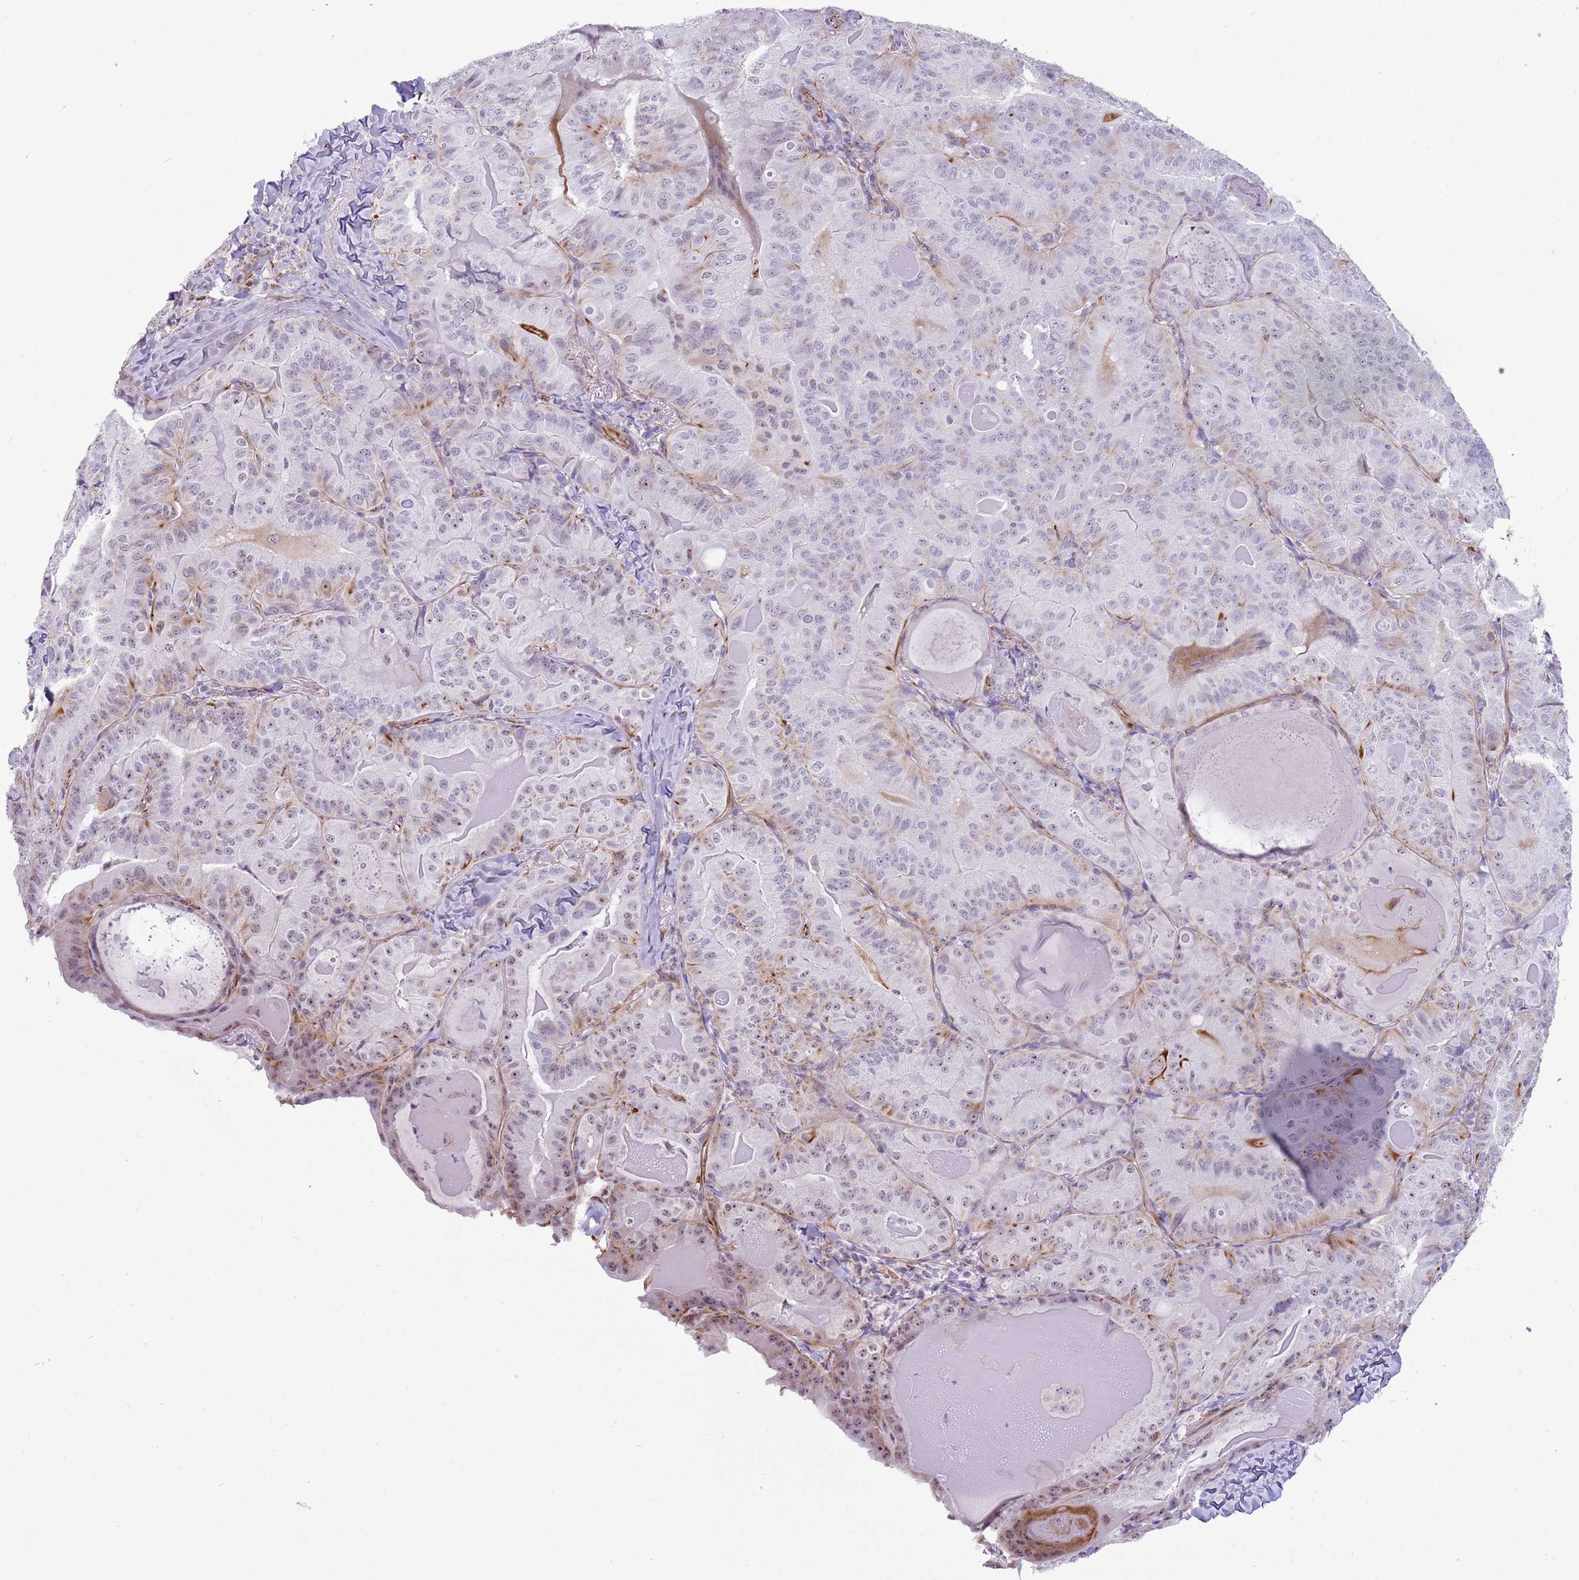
{"staining": {"intensity": "weak", "quantity": "<25%", "location": "nuclear"}, "tissue": "thyroid cancer", "cell_type": "Tumor cells", "image_type": "cancer", "snomed": [{"axis": "morphology", "description": "Papillary adenocarcinoma, NOS"}, {"axis": "topography", "description": "Thyroid gland"}], "caption": "Immunohistochemistry (IHC) micrograph of neoplastic tissue: human papillary adenocarcinoma (thyroid) stained with DAB (3,3'-diaminobenzidine) reveals no significant protein staining in tumor cells.", "gene": "NBPF3", "patient": {"sex": "female", "age": 68}}